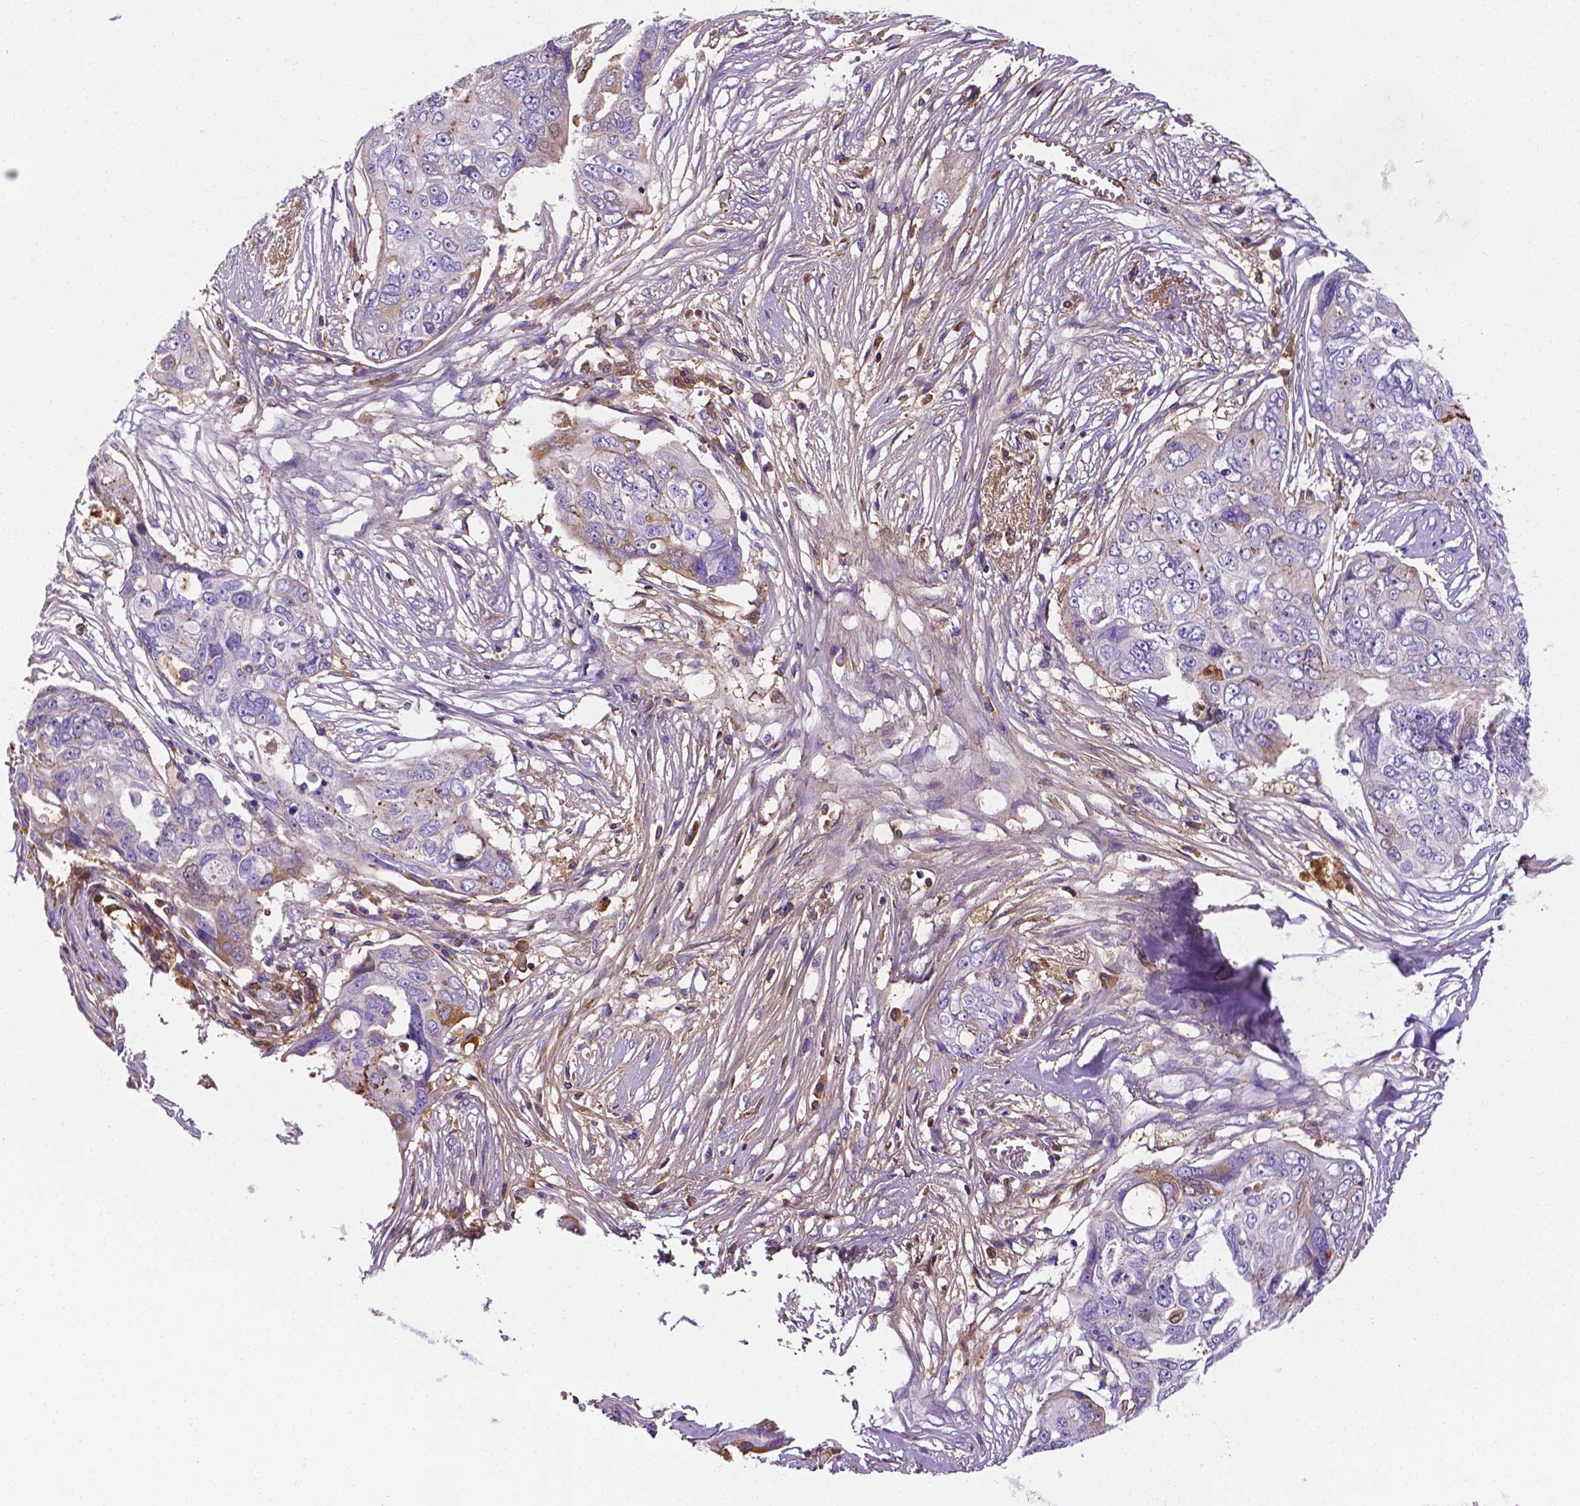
{"staining": {"intensity": "weak", "quantity": "<25%", "location": "cytoplasmic/membranous"}, "tissue": "ovarian cancer", "cell_type": "Tumor cells", "image_type": "cancer", "snomed": [{"axis": "morphology", "description": "Carcinoma, endometroid"}, {"axis": "topography", "description": "Ovary"}], "caption": "Immunohistochemistry histopathology image of ovarian endometroid carcinoma stained for a protein (brown), which demonstrates no staining in tumor cells.", "gene": "APOE", "patient": {"sex": "female", "age": 70}}